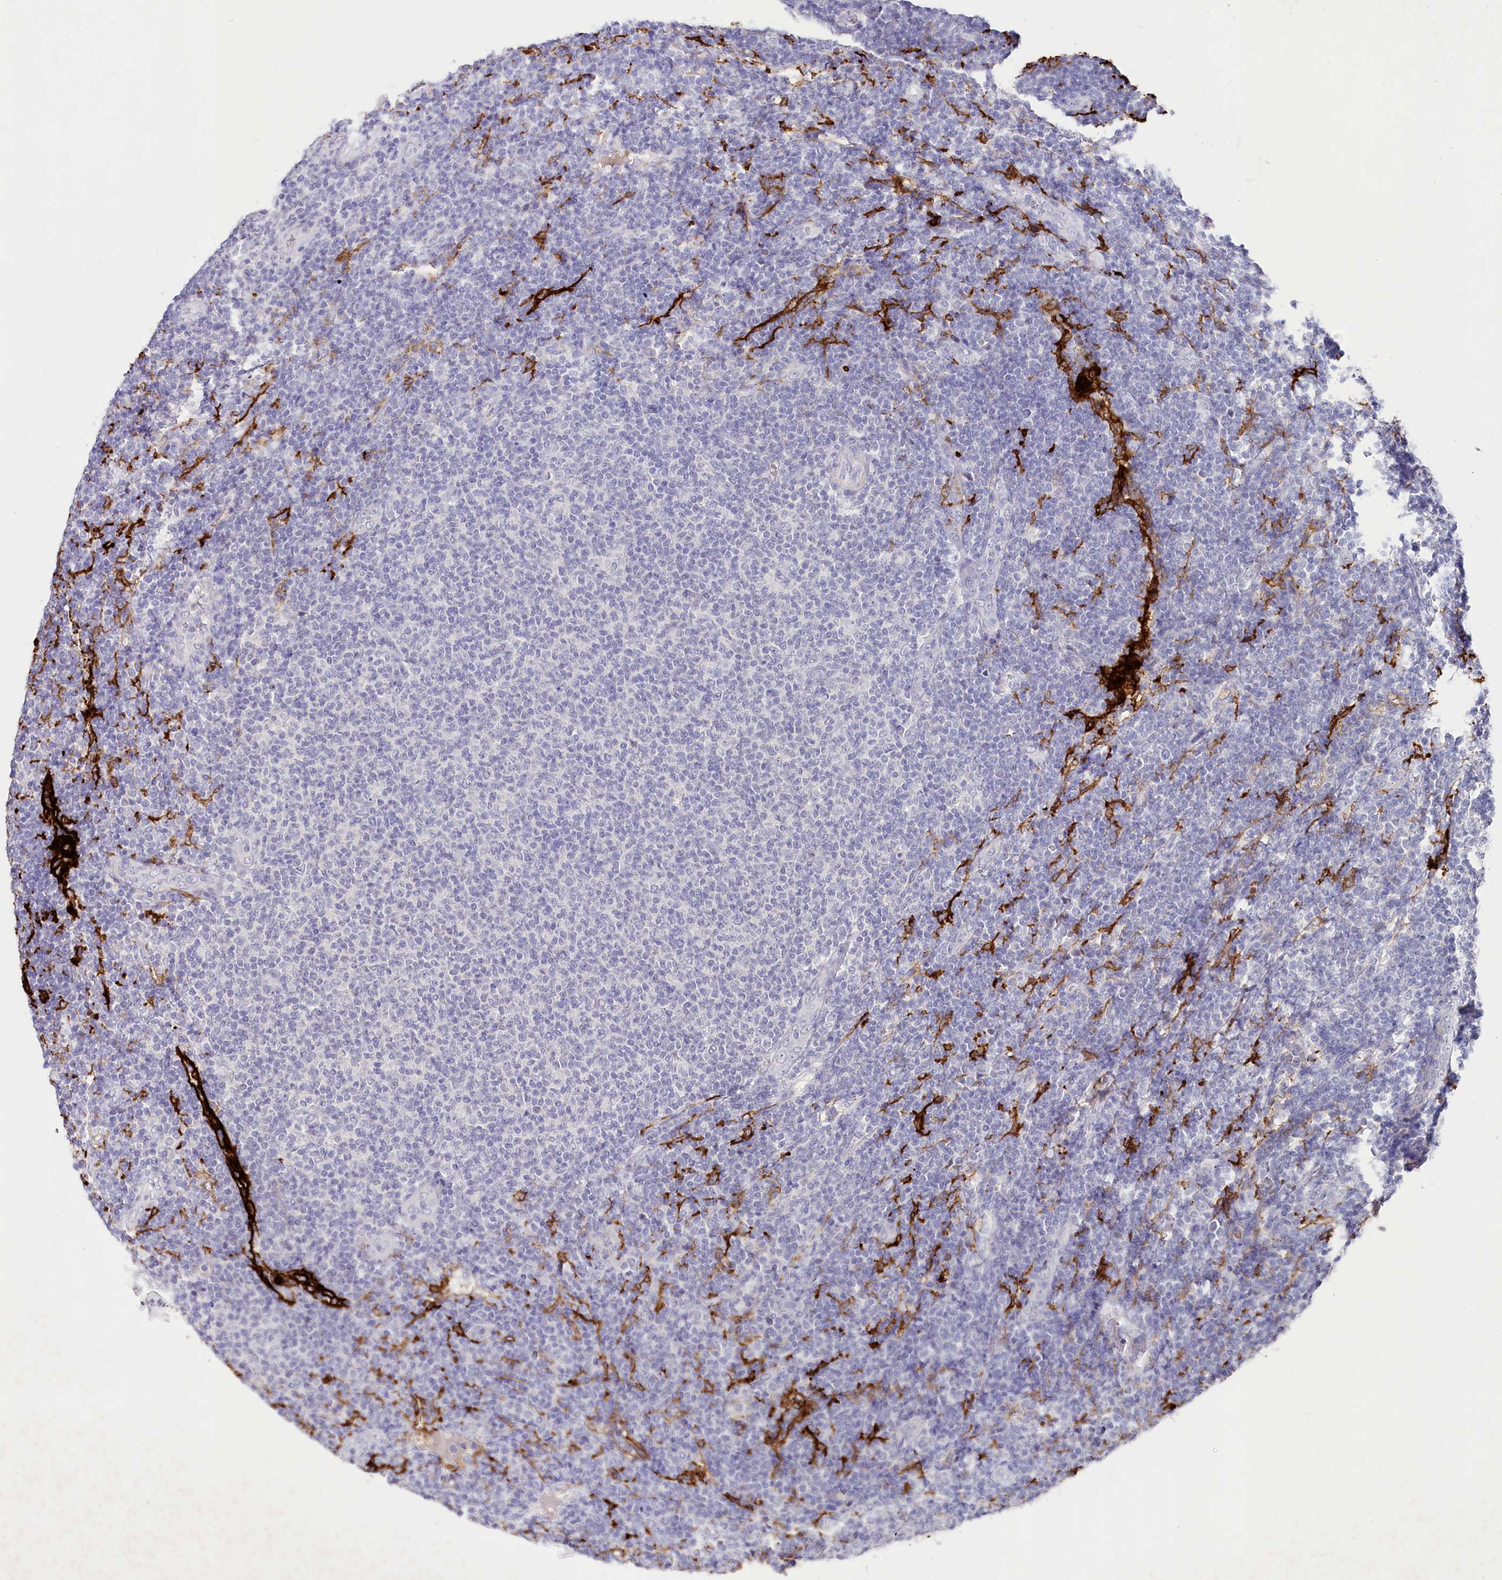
{"staining": {"intensity": "negative", "quantity": "none", "location": "none"}, "tissue": "lymphoma", "cell_type": "Tumor cells", "image_type": "cancer", "snomed": [{"axis": "morphology", "description": "Malignant lymphoma, non-Hodgkin's type, Low grade"}, {"axis": "topography", "description": "Lymph node"}], "caption": "This micrograph is of malignant lymphoma, non-Hodgkin's type (low-grade) stained with IHC to label a protein in brown with the nuclei are counter-stained blue. There is no positivity in tumor cells.", "gene": "CLEC4M", "patient": {"sex": "male", "age": 66}}